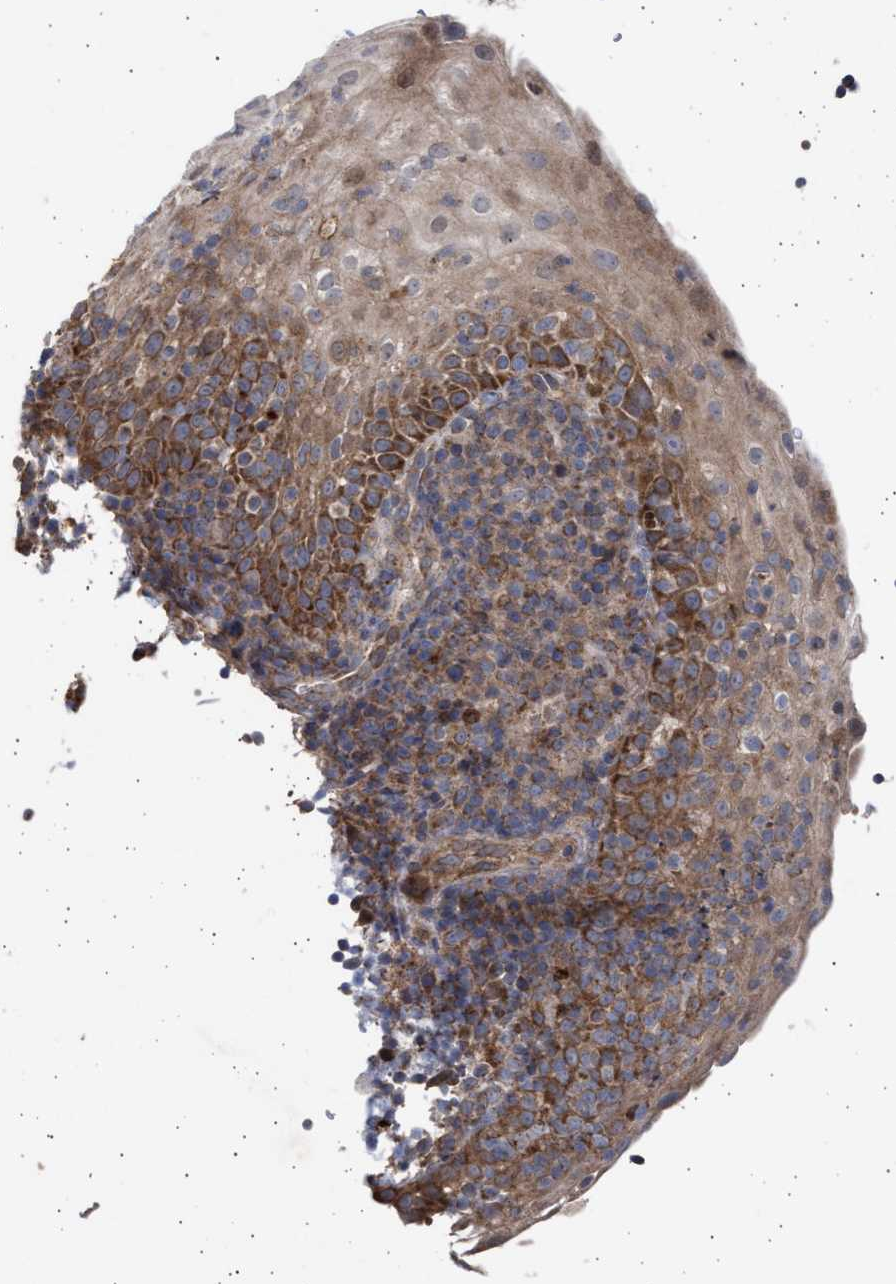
{"staining": {"intensity": "strong", "quantity": "<25%", "location": "cytoplasmic/membranous"}, "tissue": "tonsil", "cell_type": "Germinal center cells", "image_type": "normal", "snomed": [{"axis": "morphology", "description": "Normal tissue, NOS"}, {"axis": "topography", "description": "Tonsil"}], "caption": "Protein staining demonstrates strong cytoplasmic/membranous expression in approximately <25% of germinal center cells in benign tonsil.", "gene": "TTC19", "patient": {"sex": "male", "age": 37}}